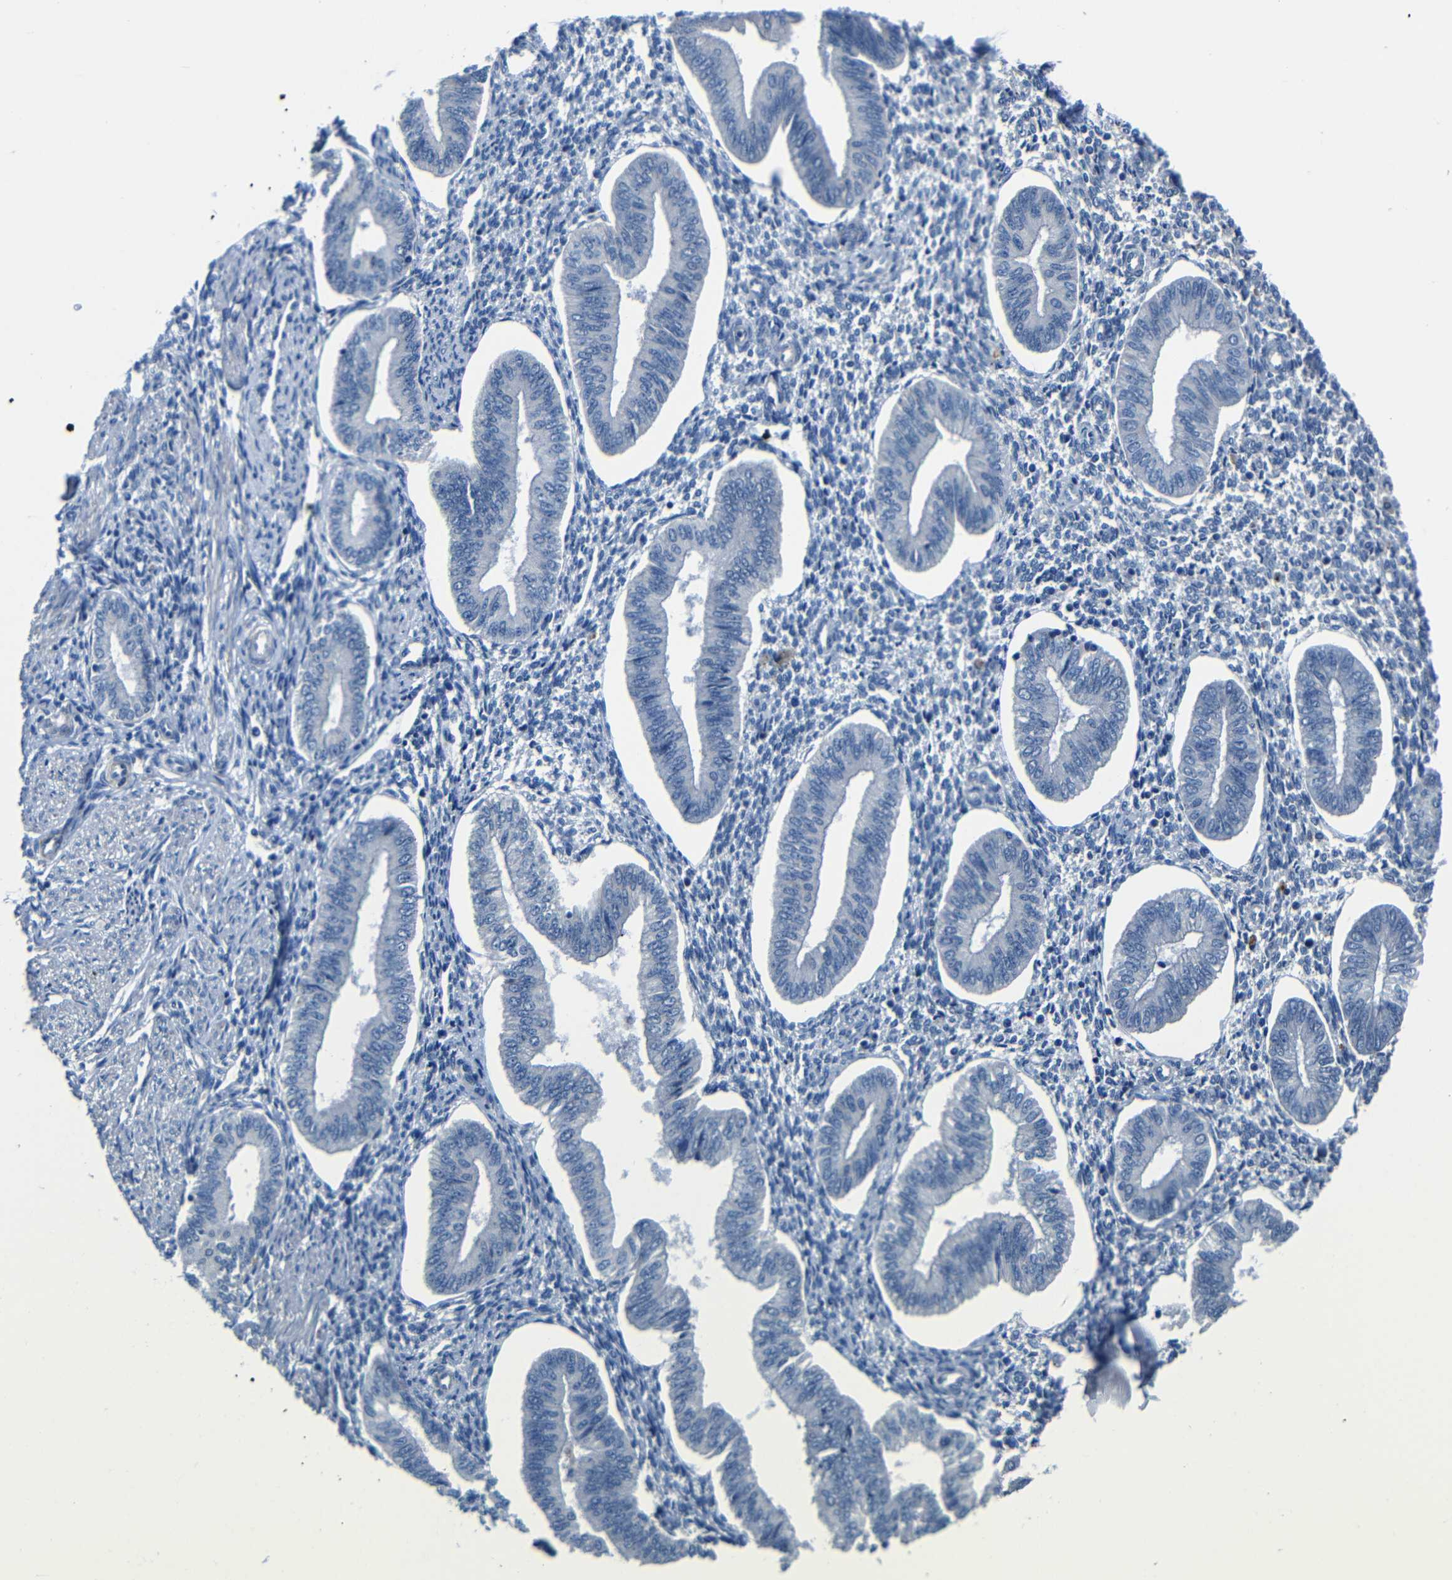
{"staining": {"intensity": "negative", "quantity": "none", "location": "none"}, "tissue": "endometrium", "cell_type": "Cells in endometrial stroma", "image_type": "normal", "snomed": [{"axis": "morphology", "description": "Normal tissue, NOS"}, {"axis": "topography", "description": "Endometrium"}], "caption": "IHC histopathology image of benign endometrium: endometrium stained with DAB displays no significant protein positivity in cells in endometrial stroma. The staining was performed using DAB (3,3'-diaminobenzidine) to visualize the protein expression in brown, while the nuclei were stained in blue with hematoxylin (Magnification: 20x).", "gene": "TNFAIP1", "patient": {"sex": "female", "age": 50}}